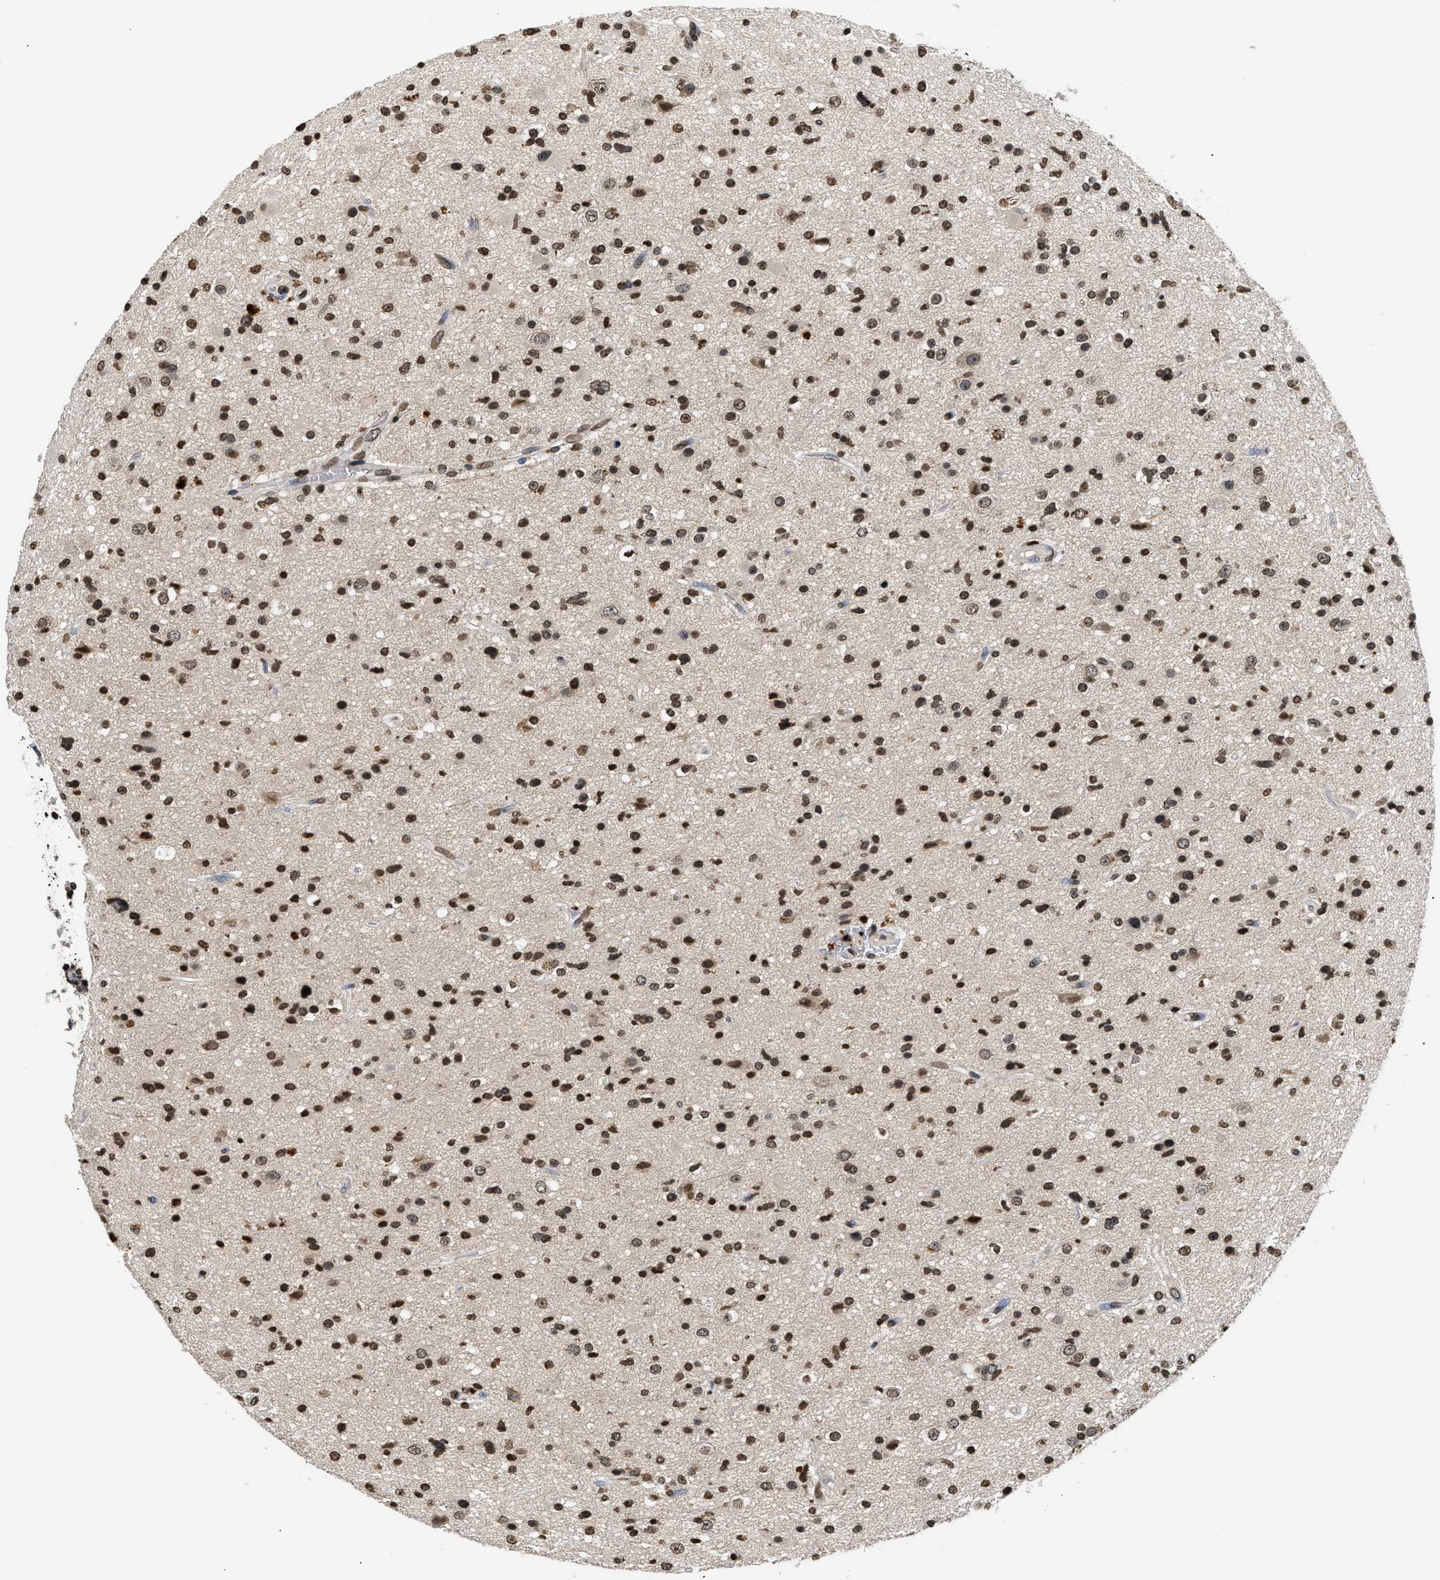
{"staining": {"intensity": "strong", "quantity": ">75%", "location": "nuclear"}, "tissue": "glioma", "cell_type": "Tumor cells", "image_type": "cancer", "snomed": [{"axis": "morphology", "description": "Glioma, malignant, High grade"}, {"axis": "topography", "description": "Brain"}], "caption": "Immunohistochemical staining of glioma exhibits strong nuclear protein expression in approximately >75% of tumor cells.", "gene": "DNASE1L3", "patient": {"sex": "male", "age": 33}}